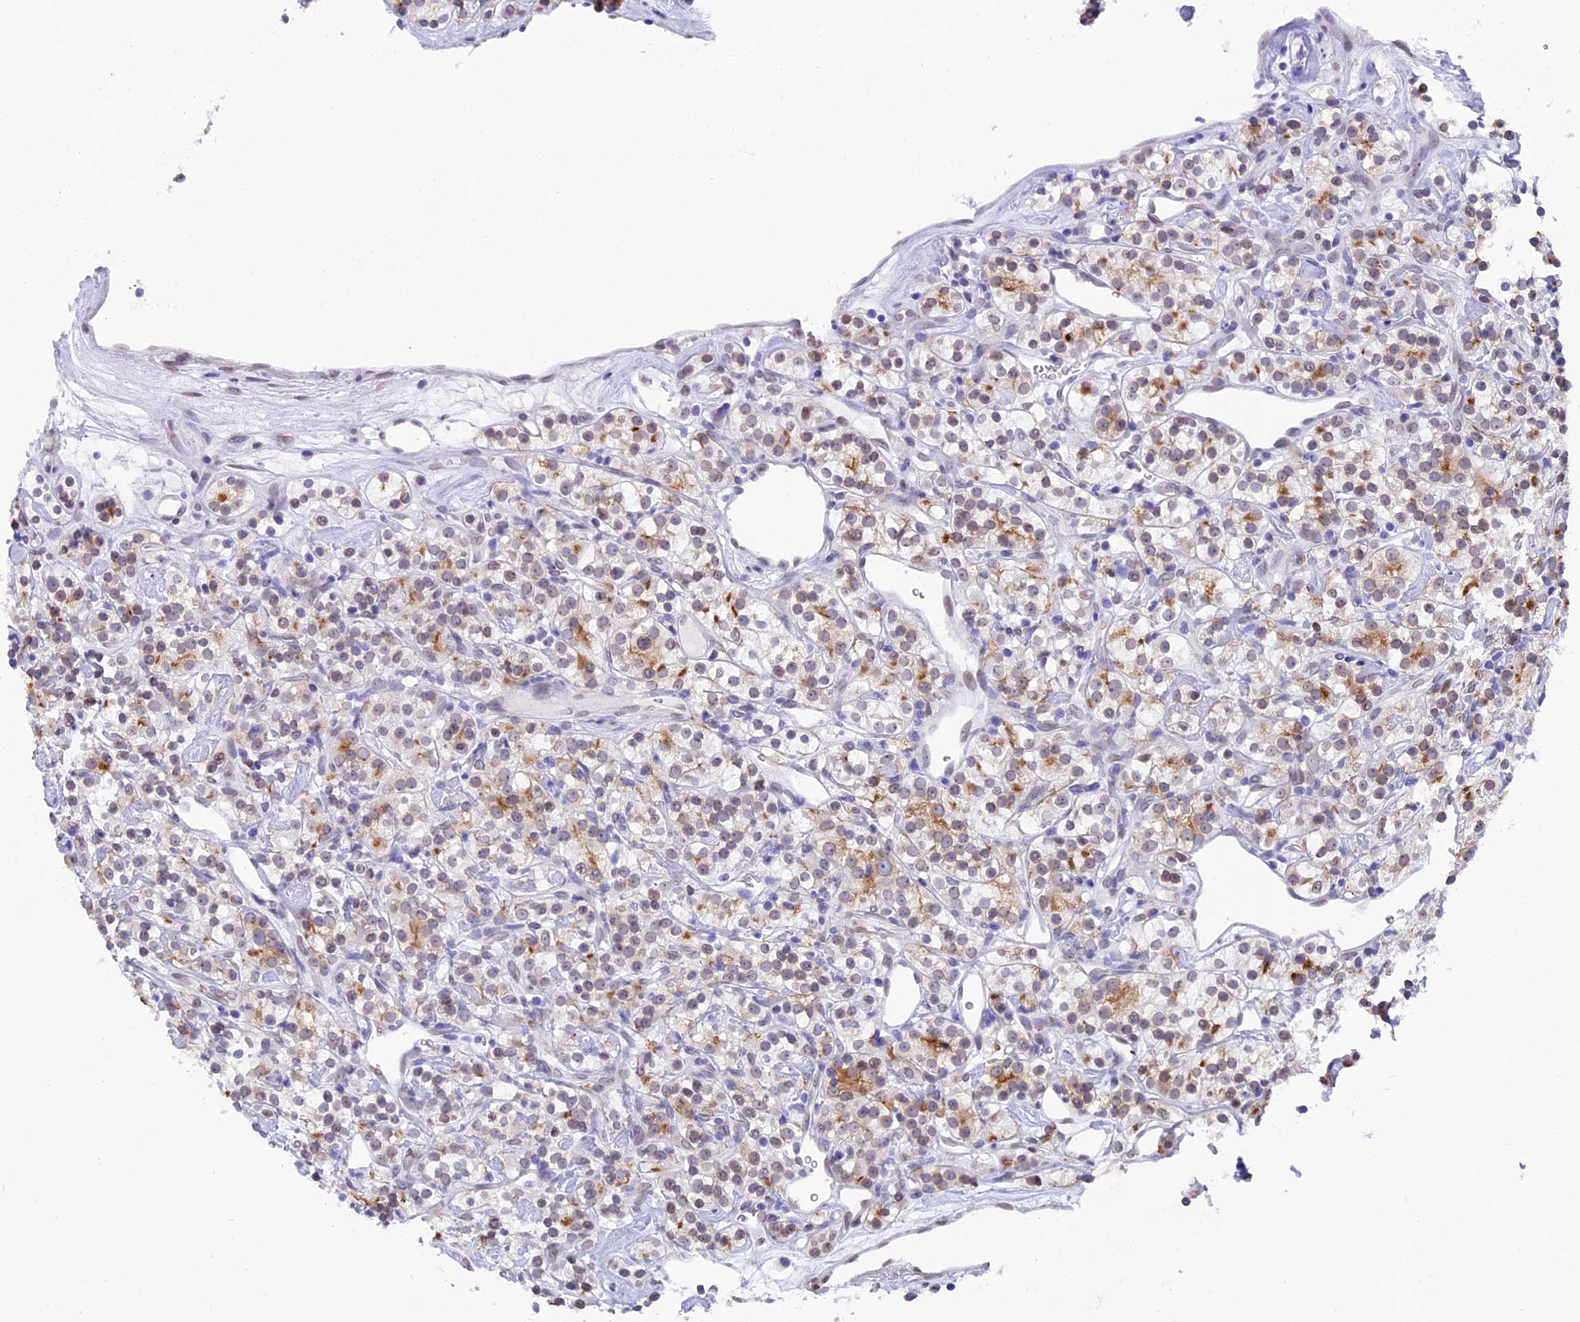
{"staining": {"intensity": "moderate", "quantity": "<25%", "location": "cytoplasmic/membranous"}, "tissue": "renal cancer", "cell_type": "Tumor cells", "image_type": "cancer", "snomed": [{"axis": "morphology", "description": "Adenocarcinoma, NOS"}, {"axis": "topography", "description": "Kidney"}], "caption": "Immunohistochemistry (IHC) photomicrograph of renal cancer stained for a protein (brown), which reveals low levels of moderate cytoplasmic/membranous expression in about <25% of tumor cells.", "gene": "TMPRSS7", "patient": {"sex": "male", "age": 77}}